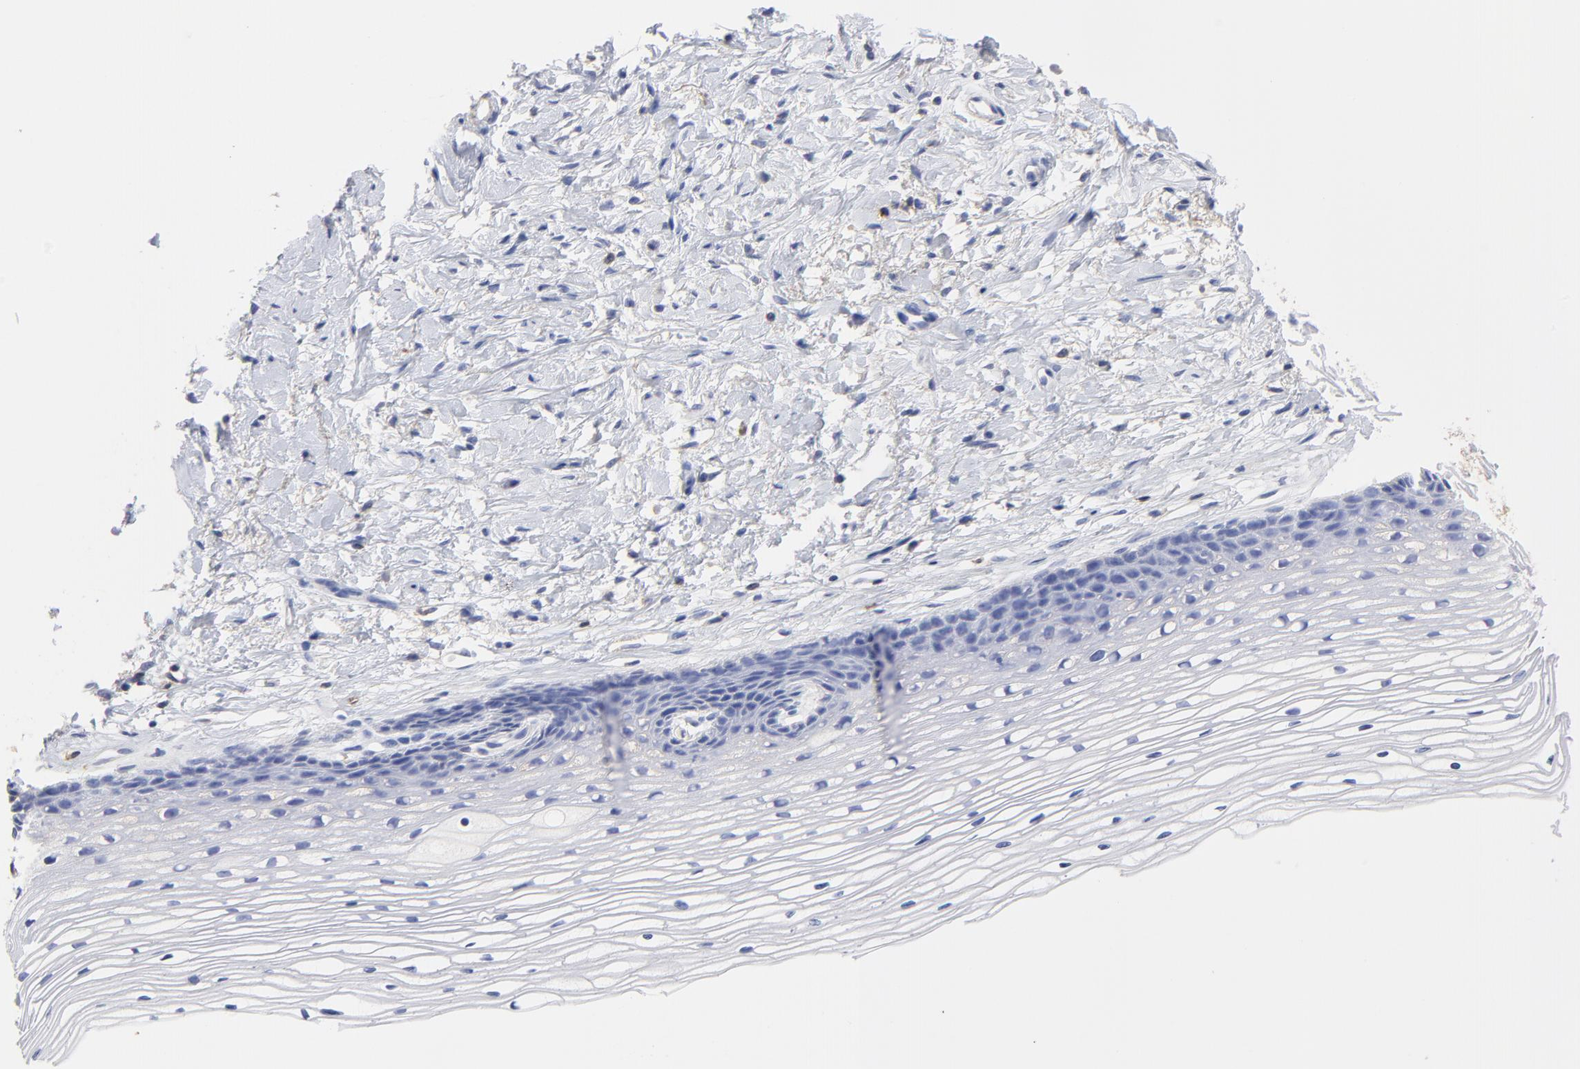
{"staining": {"intensity": "negative", "quantity": "none", "location": "none"}, "tissue": "cervix", "cell_type": "Glandular cells", "image_type": "normal", "snomed": [{"axis": "morphology", "description": "Normal tissue, NOS"}, {"axis": "topography", "description": "Cervix"}], "caption": "DAB immunohistochemical staining of normal cervix reveals no significant positivity in glandular cells.", "gene": "ASL", "patient": {"sex": "female", "age": 77}}